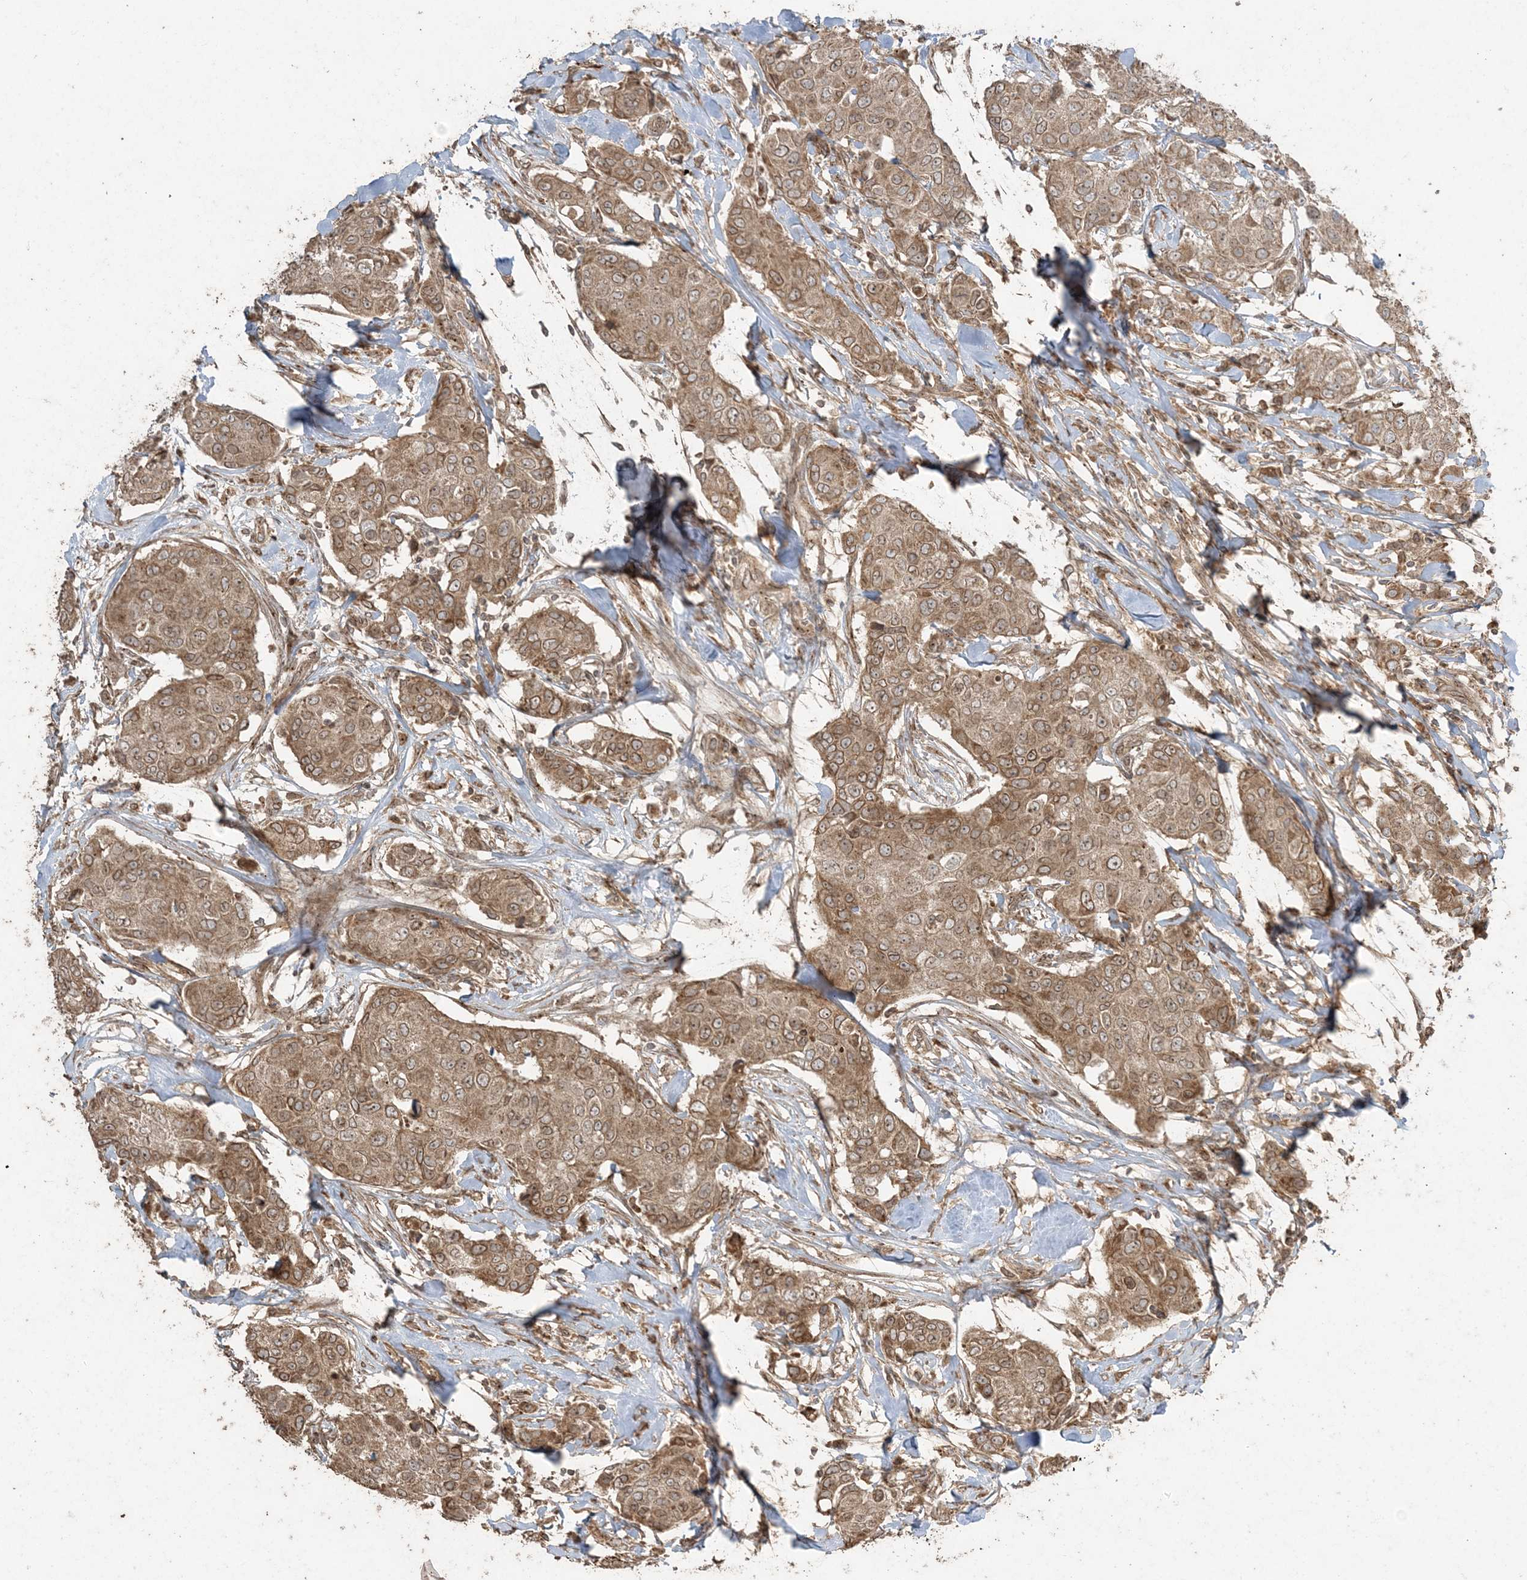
{"staining": {"intensity": "moderate", "quantity": ">75%", "location": "cytoplasmic/membranous"}, "tissue": "breast cancer", "cell_type": "Tumor cells", "image_type": "cancer", "snomed": [{"axis": "morphology", "description": "Duct carcinoma"}, {"axis": "topography", "description": "Breast"}], "caption": "Tumor cells demonstrate medium levels of moderate cytoplasmic/membranous positivity in approximately >75% of cells in breast cancer.", "gene": "DDX19B", "patient": {"sex": "female", "age": 80}}